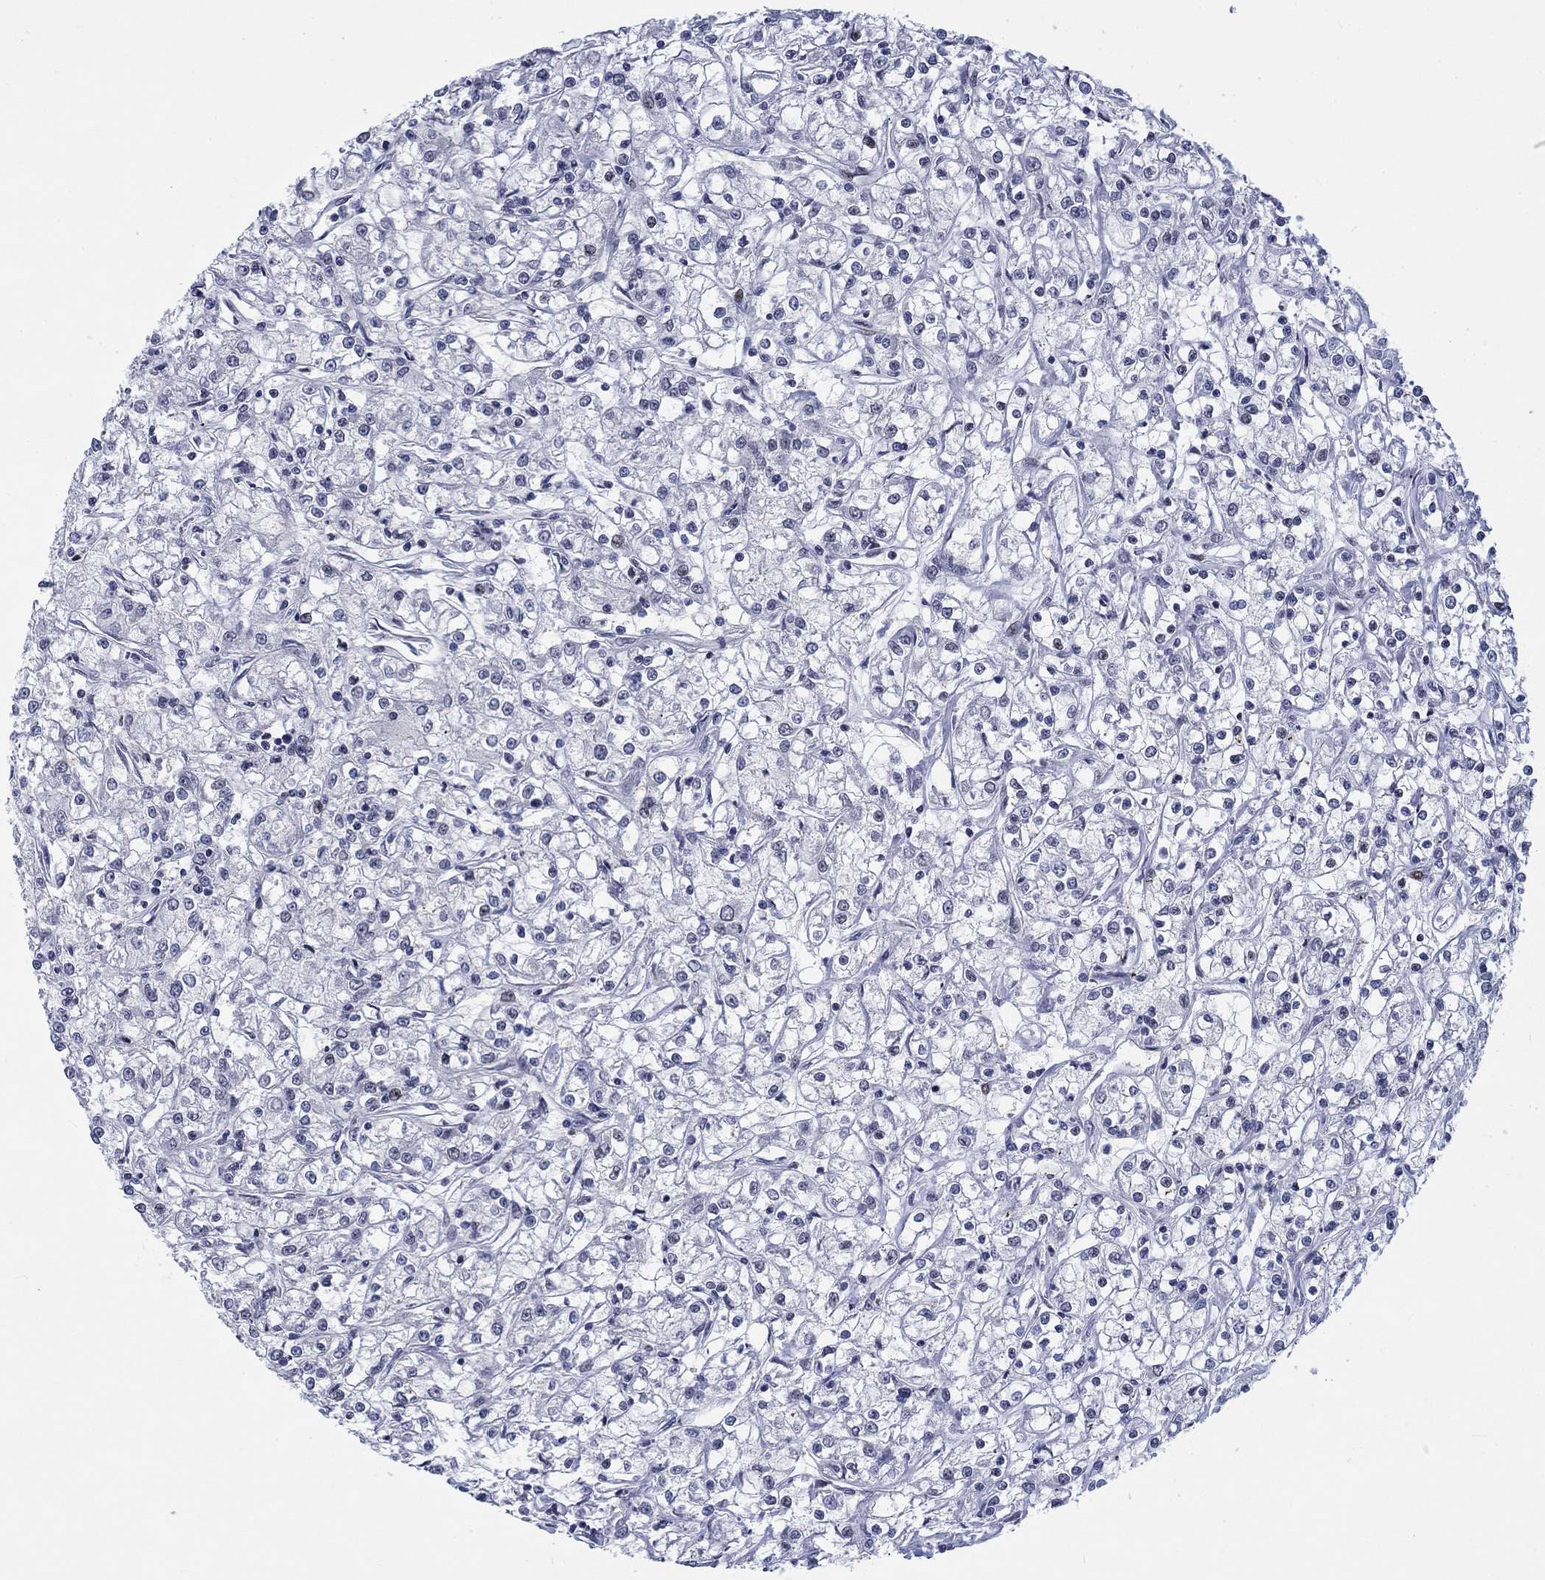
{"staining": {"intensity": "negative", "quantity": "none", "location": "none"}, "tissue": "renal cancer", "cell_type": "Tumor cells", "image_type": "cancer", "snomed": [{"axis": "morphology", "description": "Adenocarcinoma, NOS"}, {"axis": "topography", "description": "Kidney"}], "caption": "The micrograph shows no staining of tumor cells in renal cancer (adenocarcinoma).", "gene": "NEU3", "patient": {"sex": "female", "age": 59}}